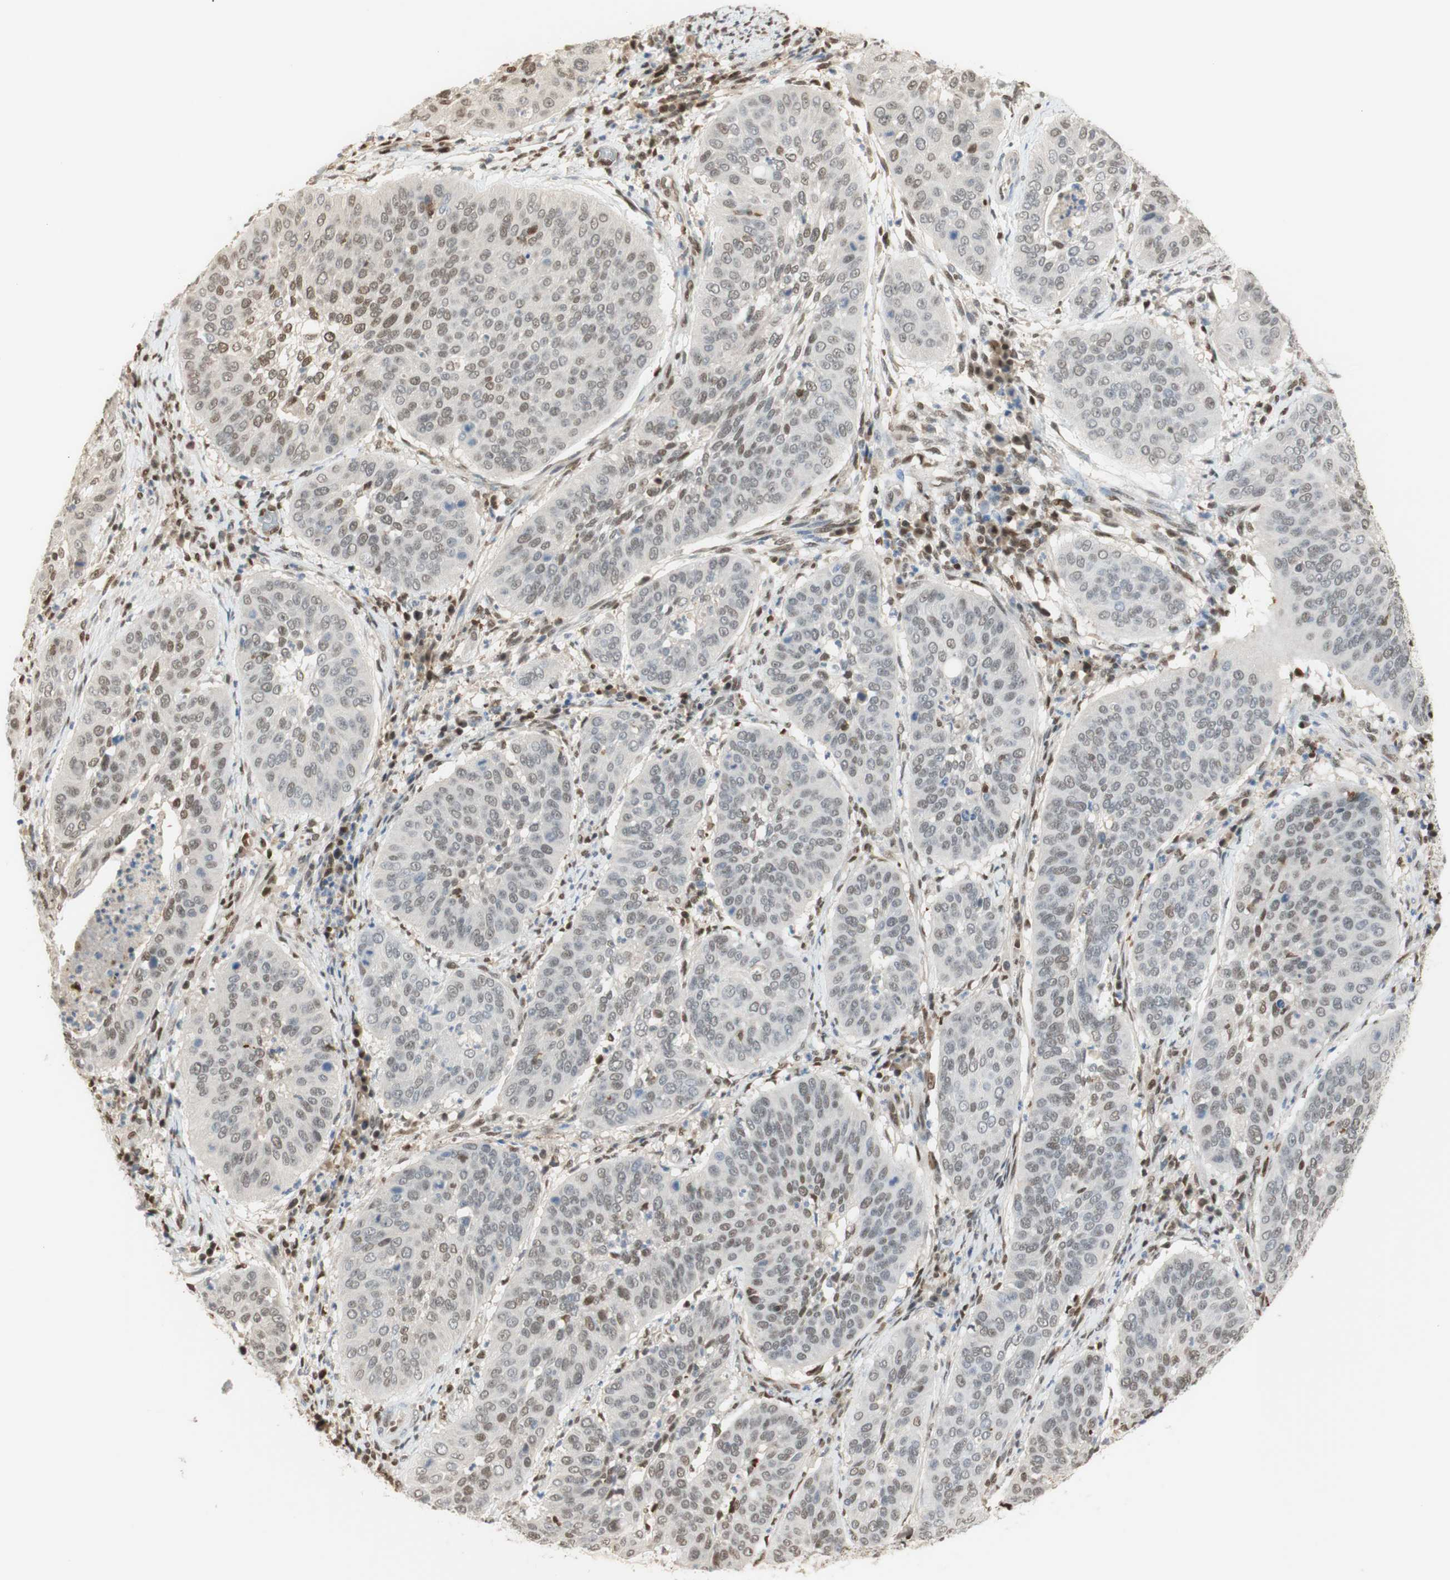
{"staining": {"intensity": "weak", "quantity": "25%-75%", "location": "nuclear"}, "tissue": "cervical cancer", "cell_type": "Tumor cells", "image_type": "cancer", "snomed": [{"axis": "morphology", "description": "Normal tissue, NOS"}, {"axis": "morphology", "description": "Squamous cell carcinoma, NOS"}, {"axis": "topography", "description": "Cervix"}], "caption": "Protein staining exhibits weak nuclear staining in approximately 25%-75% of tumor cells in cervical cancer (squamous cell carcinoma).", "gene": "NAP1L4", "patient": {"sex": "female", "age": 39}}